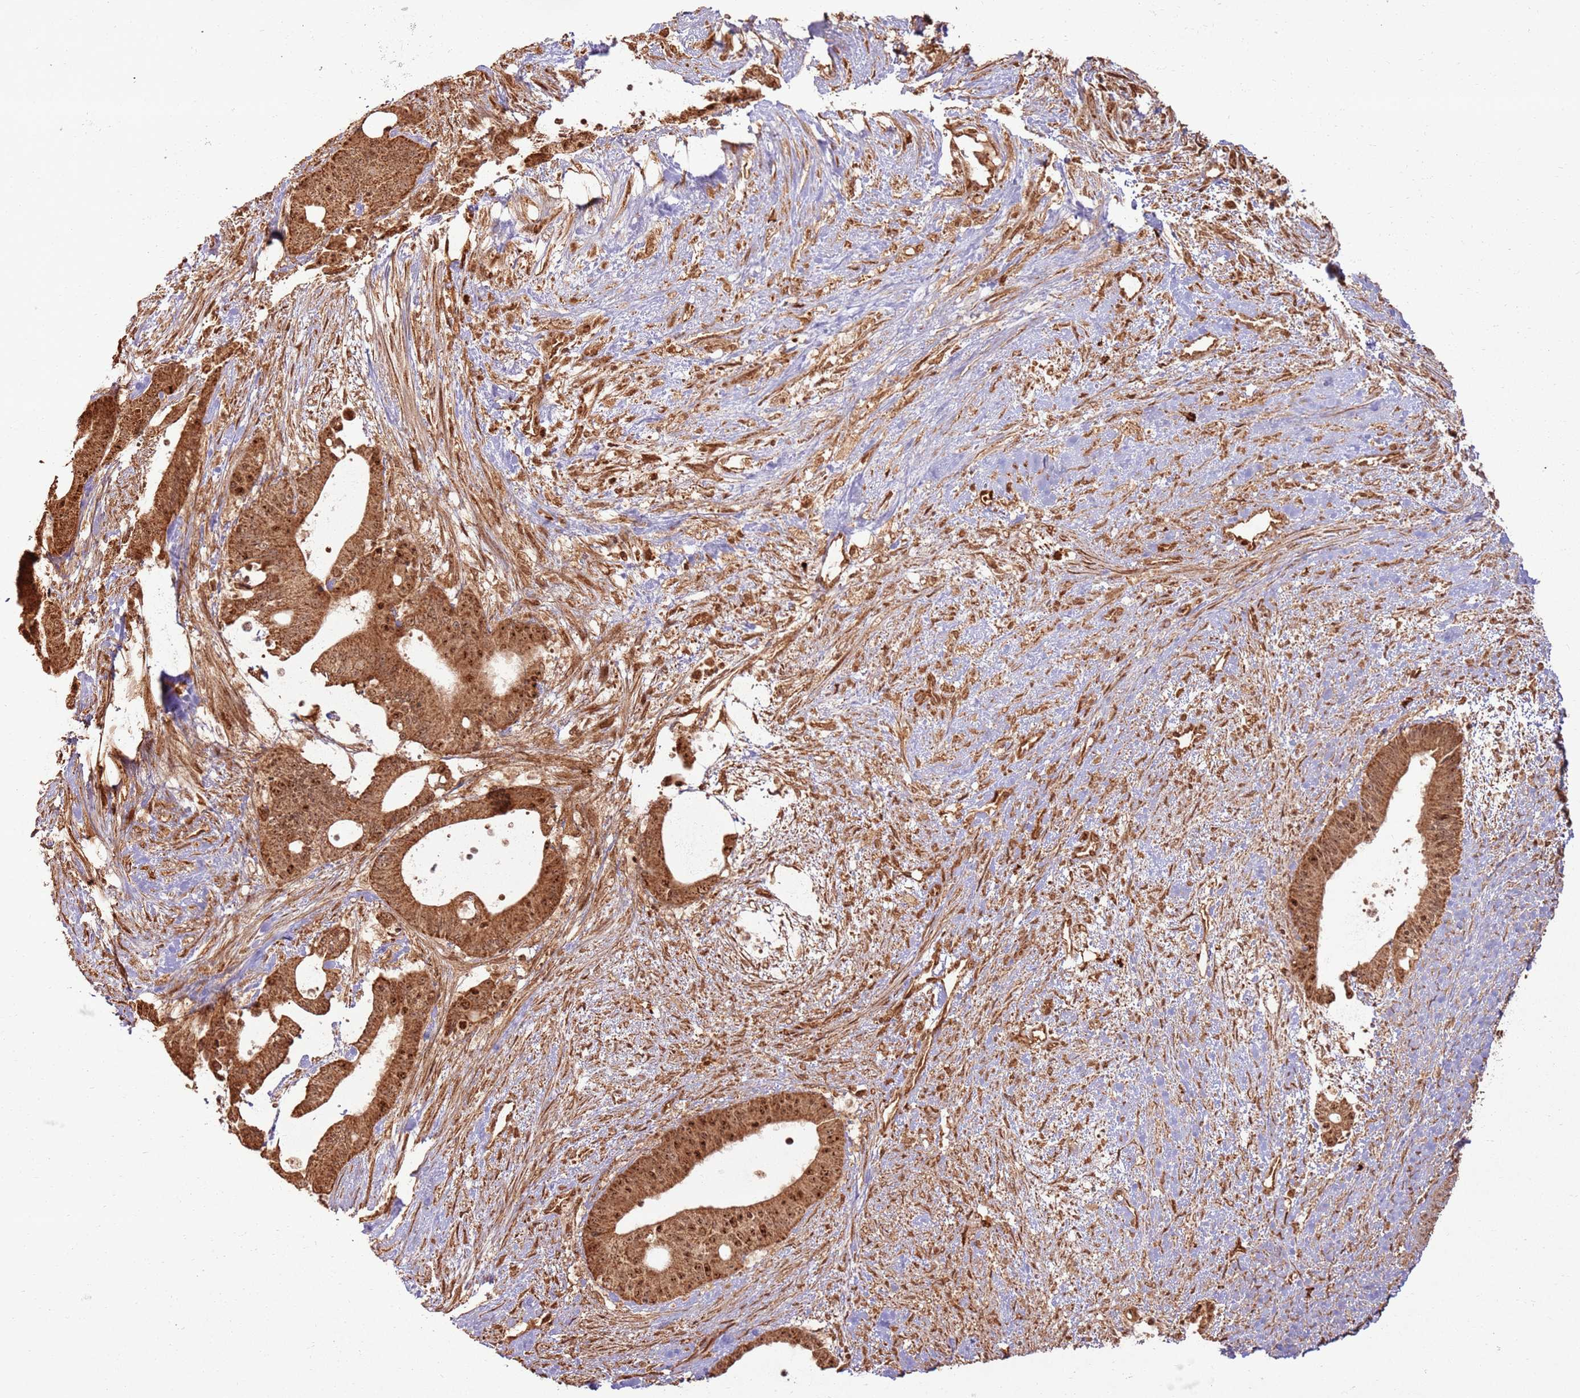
{"staining": {"intensity": "strong", "quantity": ">75%", "location": "cytoplasmic/membranous,nuclear"}, "tissue": "liver cancer", "cell_type": "Tumor cells", "image_type": "cancer", "snomed": [{"axis": "morphology", "description": "Normal tissue, NOS"}, {"axis": "morphology", "description": "Cholangiocarcinoma"}, {"axis": "topography", "description": "Liver"}, {"axis": "topography", "description": "Peripheral nerve tissue"}], "caption": "High-power microscopy captured an IHC histopathology image of liver cancer (cholangiocarcinoma), revealing strong cytoplasmic/membranous and nuclear expression in approximately >75% of tumor cells.", "gene": "TBC1D13", "patient": {"sex": "female", "age": 73}}